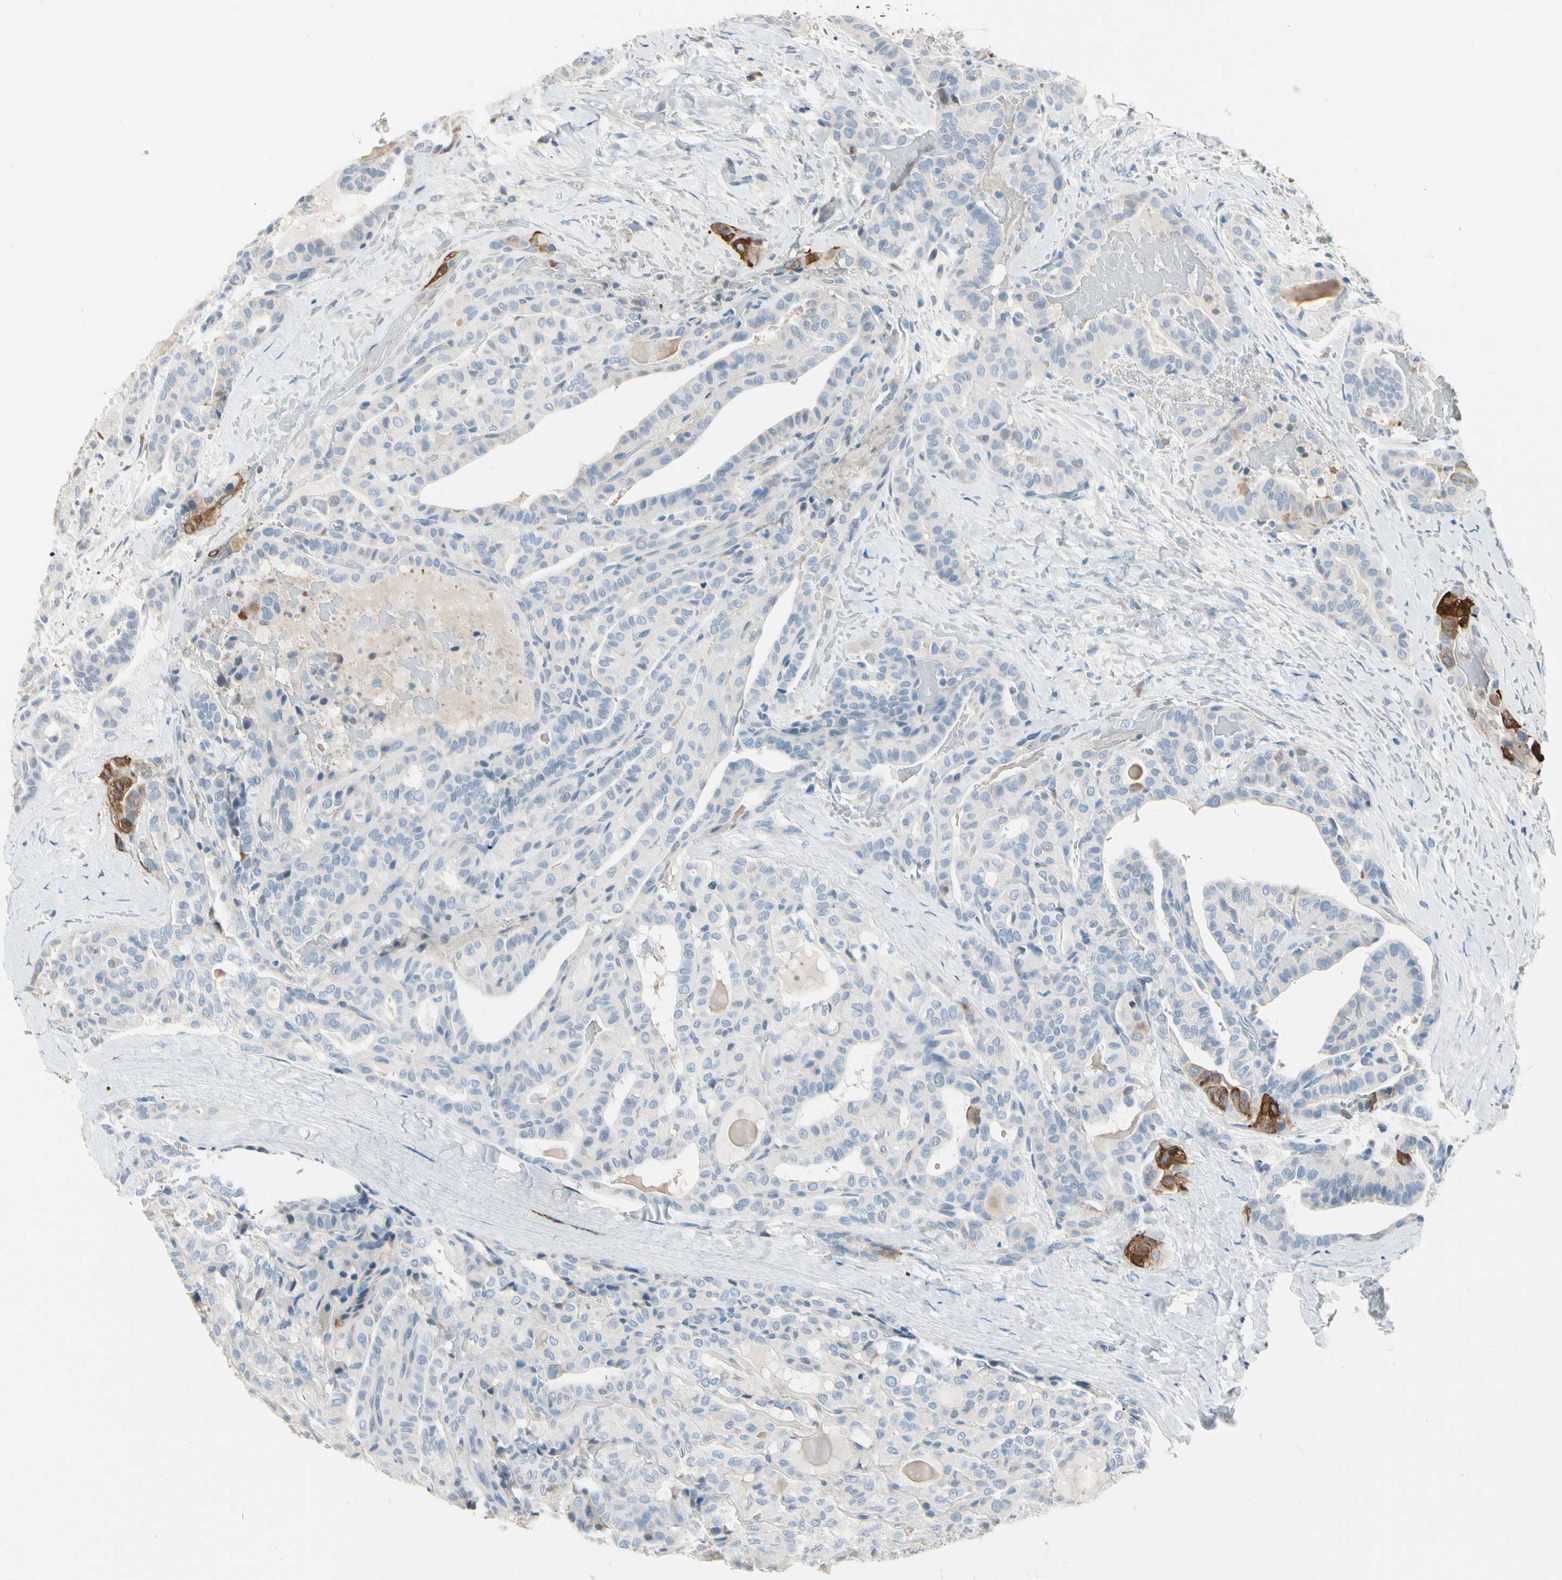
{"staining": {"intensity": "moderate", "quantity": "<25%", "location": "cytoplasmic/membranous"}, "tissue": "thyroid cancer", "cell_type": "Tumor cells", "image_type": "cancer", "snomed": [{"axis": "morphology", "description": "Papillary adenocarcinoma, NOS"}, {"axis": "topography", "description": "Thyroid gland"}], "caption": "This photomicrograph displays immunohistochemistry staining of human thyroid papillary adenocarcinoma, with low moderate cytoplasmic/membranous staining in approximately <25% of tumor cells.", "gene": "STK40", "patient": {"sex": "male", "age": 77}}